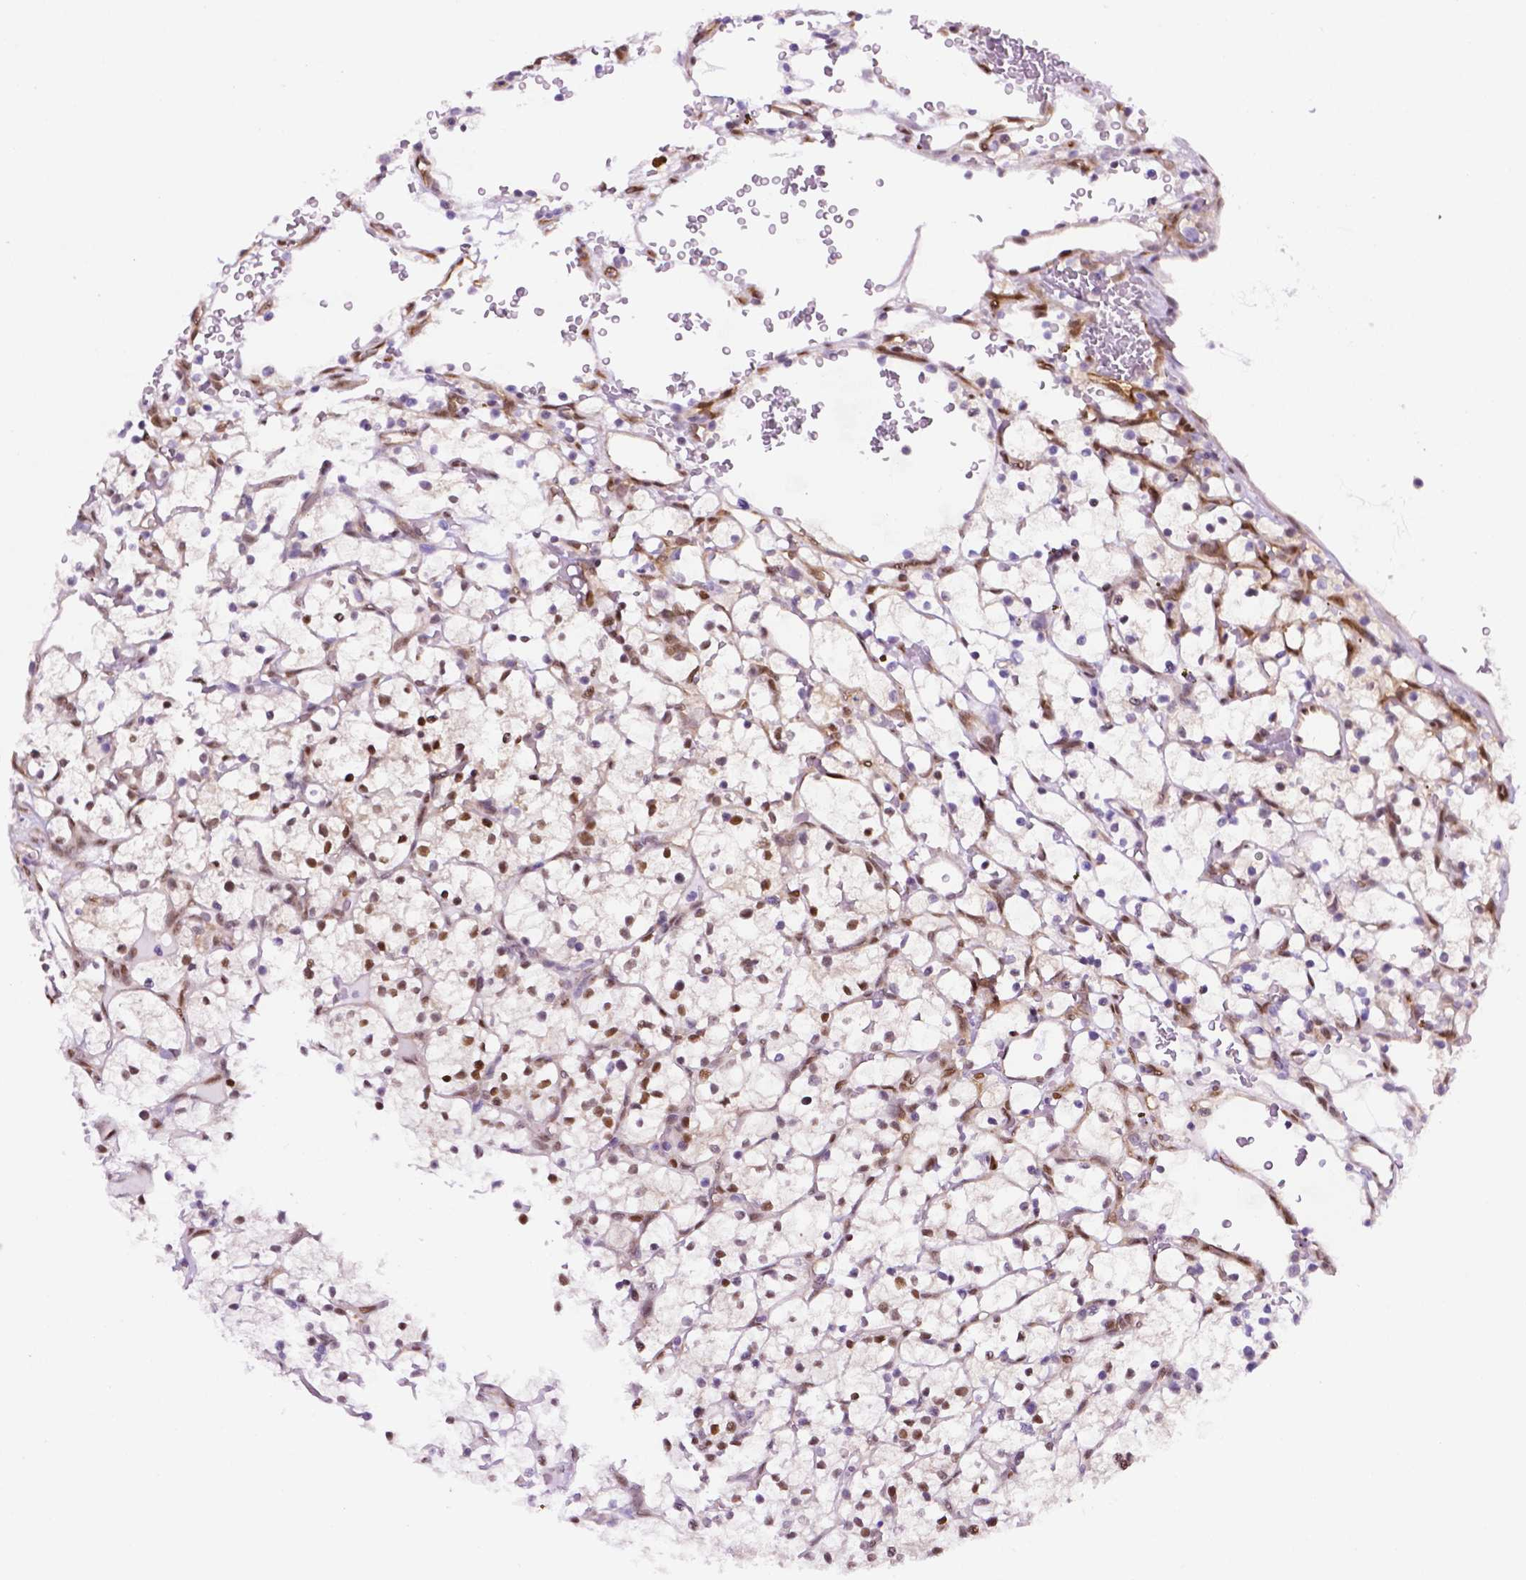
{"staining": {"intensity": "moderate", "quantity": "<25%", "location": "nuclear"}, "tissue": "renal cancer", "cell_type": "Tumor cells", "image_type": "cancer", "snomed": [{"axis": "morphology", "description": "Adenocarcinoma, NOS"}, {"axis": "topography", "description": "Kidney"}], "caption": "Immunohistochemical staining of adenocarcinoma (renal) displays low levels of moderate nuclear protein positivity in approximately <25% of tumor cells. Immunohistochemistry stains the protein in brown and the nuclei are stained blue.", "gene": "ERF", "patient": {"sex": "female", "age": 64}}